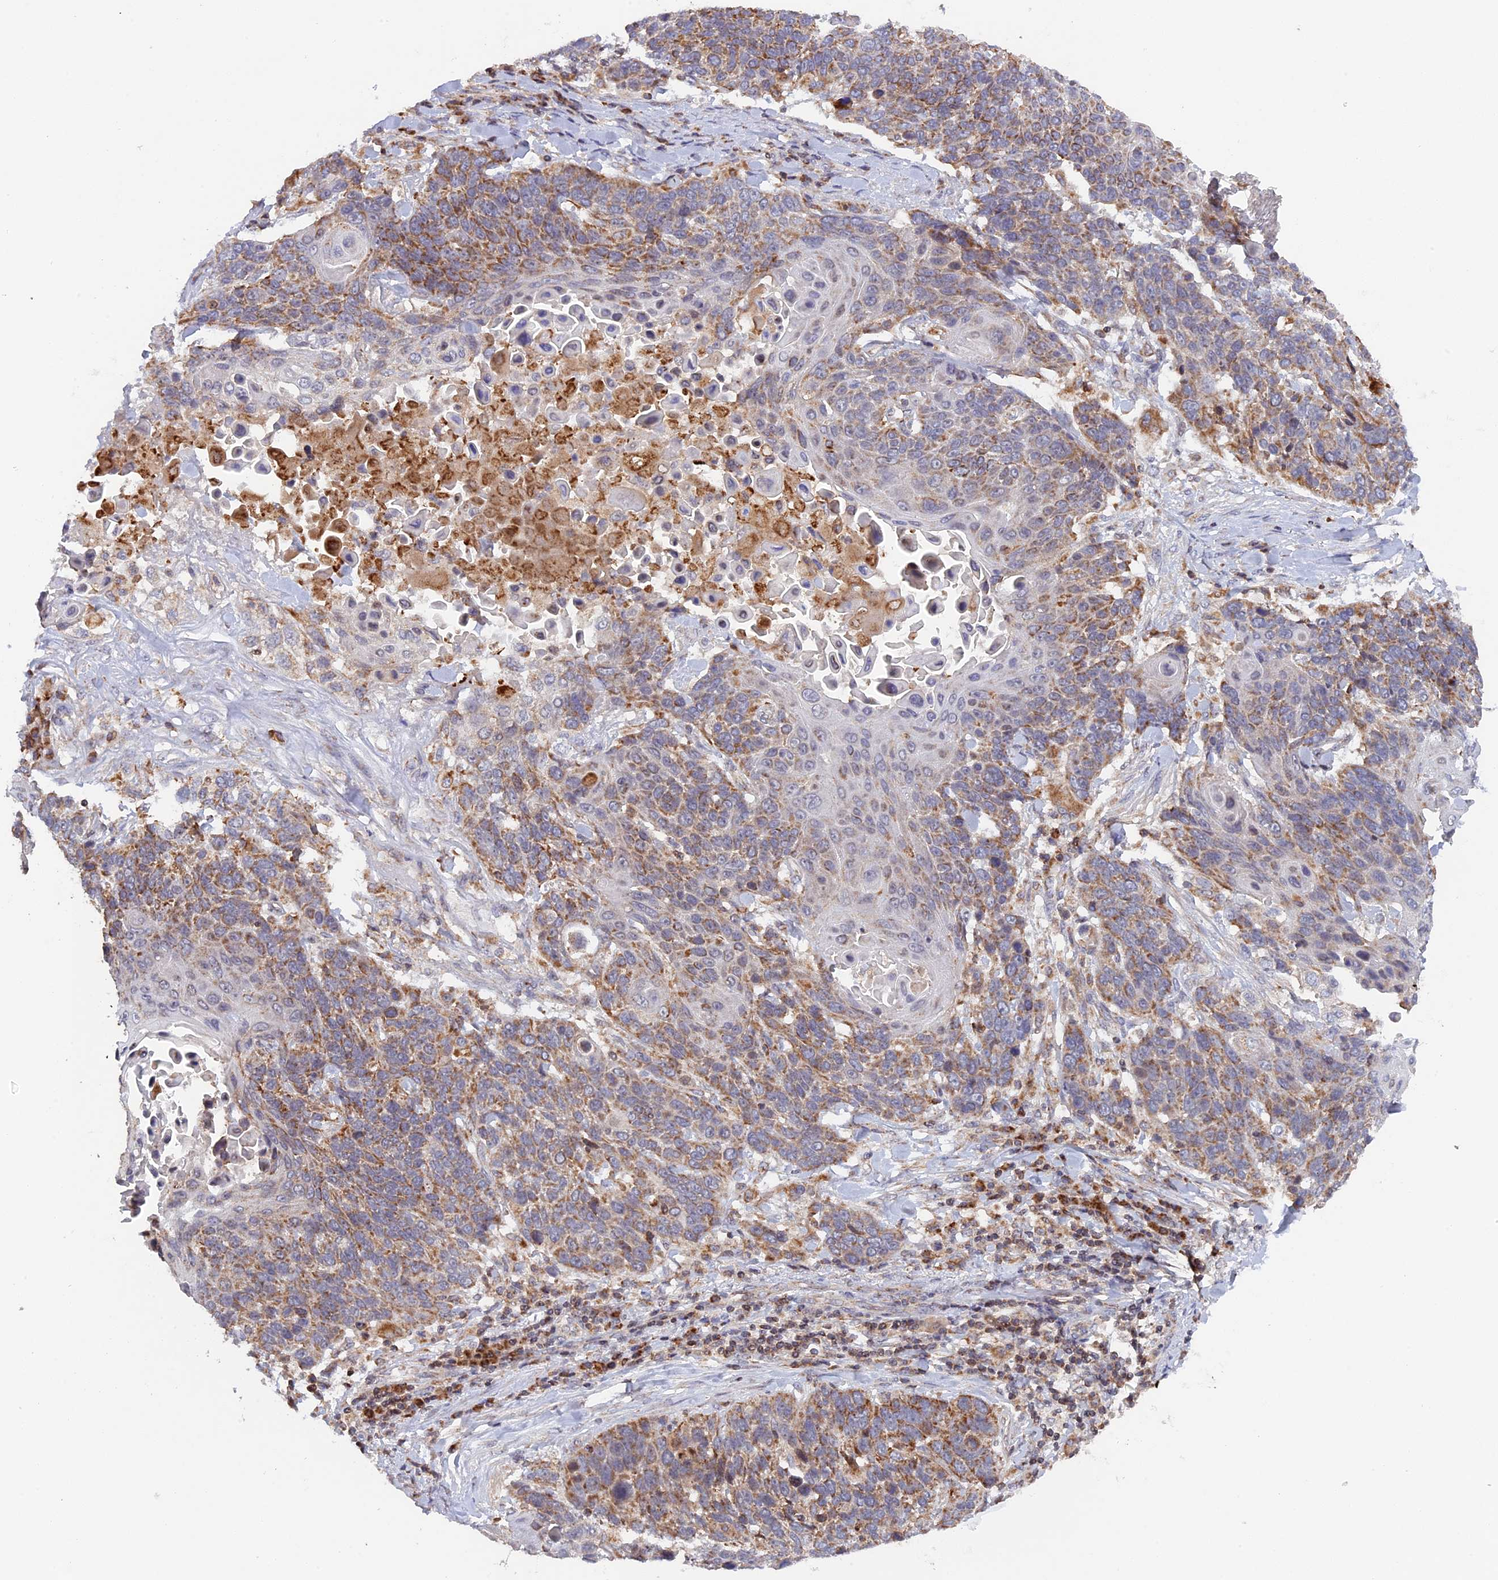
{"staining": {"intensity": "moderate", "quantity": "25%-75%", "location": "cytoplasmic/membranous"}, "tissue": "lung cancer", "cell_type": "Tumor cells", "image_type": "cancer", "snomed": [{"axis": "morphology", "description": "Squamous cell carcinoma, NOS"}, {"axis": "topography", "description": "Lung"}], "caption": "A medium amount of moderate cytoplasmic/membranous staining is present in about 25%-75% of tumor cells in lung cancer (squamous cell carcinoma) tissue.", "gene": "MPV17L", "patient": {"sex": "male", "age": 66}}